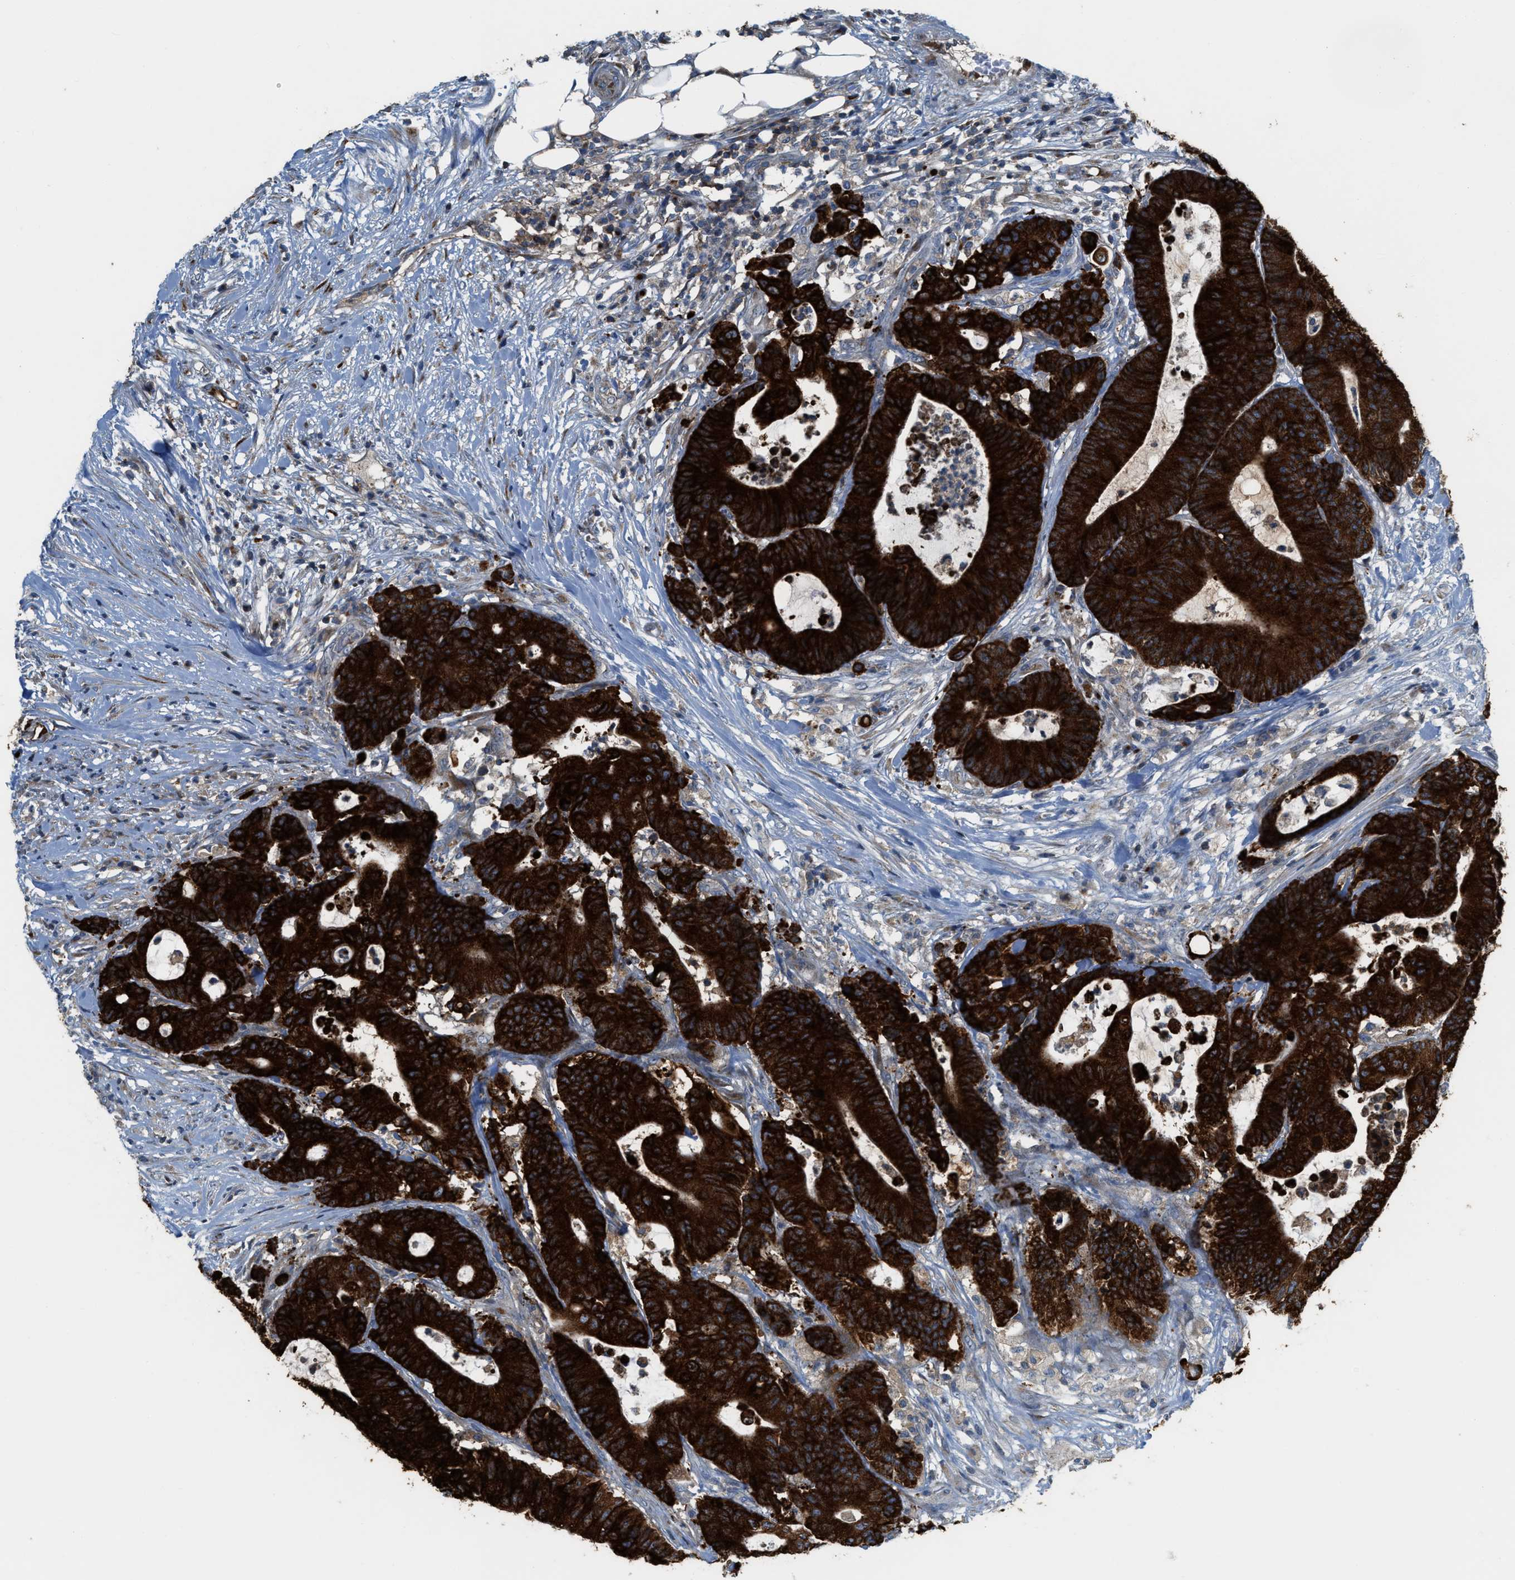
{"staining": {"intensity": "strong", "quantity": ">75%", "location": "cytoplasmic/membranous"}, "tissue": "colorectal cancer", "cell_type": "Tumor cells", "image_type": "cancer", "snomed": [{"axis": "morphology", "description": "Adenocarcinoma, NOS"}, {"axis": "topography", "description": "Colon"}], "caption": "High-power microscopy captured an immunohistochemistry micrograph of adenocarcinoma (colorectal), revealing strong cytoplasmic/membranous positivity in about >75% of tumor cells. (DAB (3,3'-diaminobenzidine) = brown stain, brightfield microscopy at high magnification).", "gene": "DIPK1A", "patient": {"sex": "female", "age": 84}}